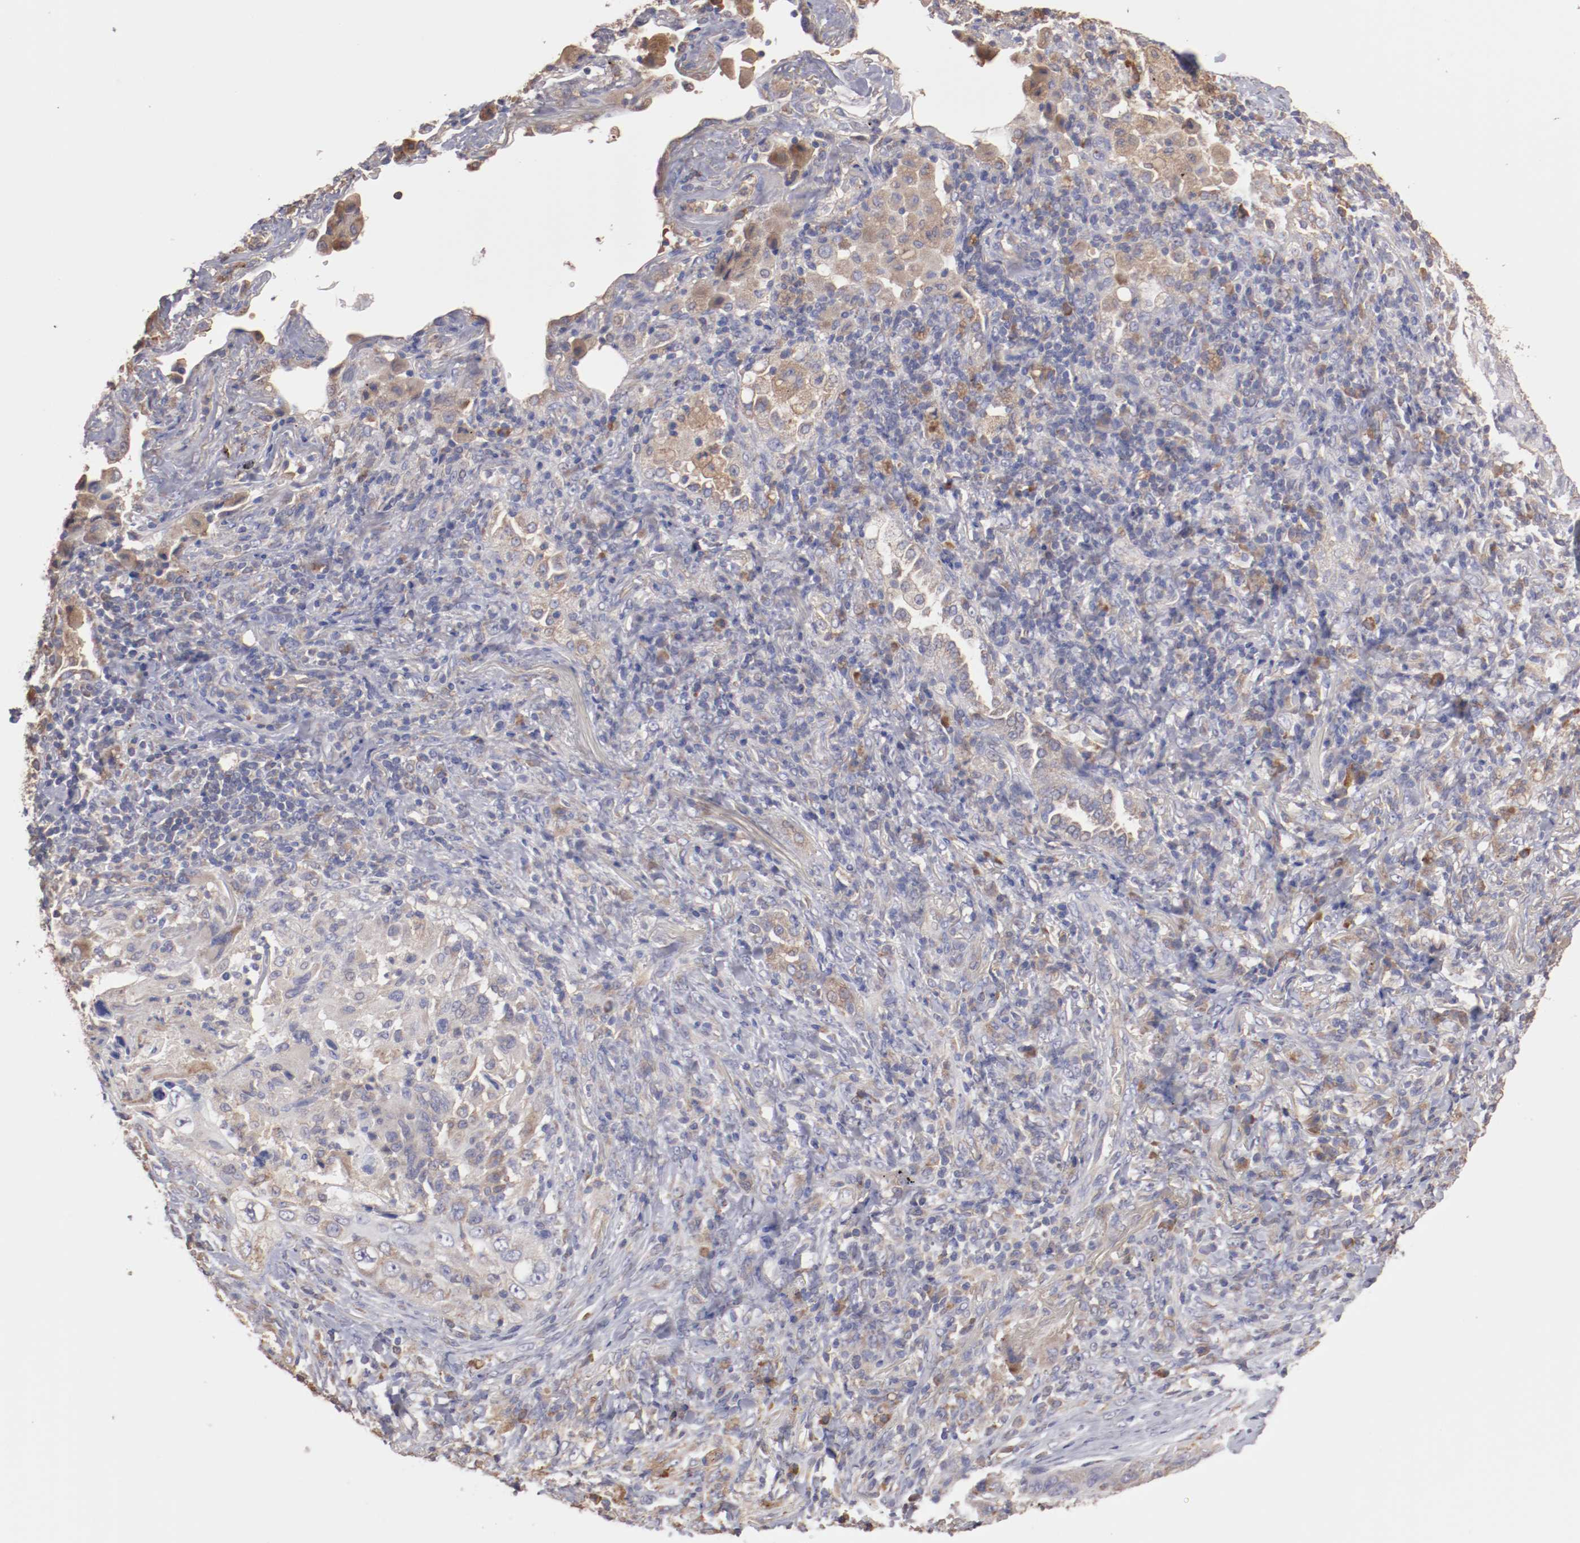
{"staining": {"intensity": "weak", "quantity": "<25%", "location": "cytoplasmic/membranous"}, "tissue": "lung cancer", "cell_type": "Tumor cells", "image_type": "cancer", "snomed": [{"axis": "morphology", "description": "Squamous cell carcinoma, NOS"}, {"axis": "topography", "description": "Lung"}], "caption": "This is a image of immunohistochemistry (IHC) staining of lung cancer, which shows no expression in tumor cells.", "gene": "NFKBIE", "patient": {"sex": "female", "age": 67}}